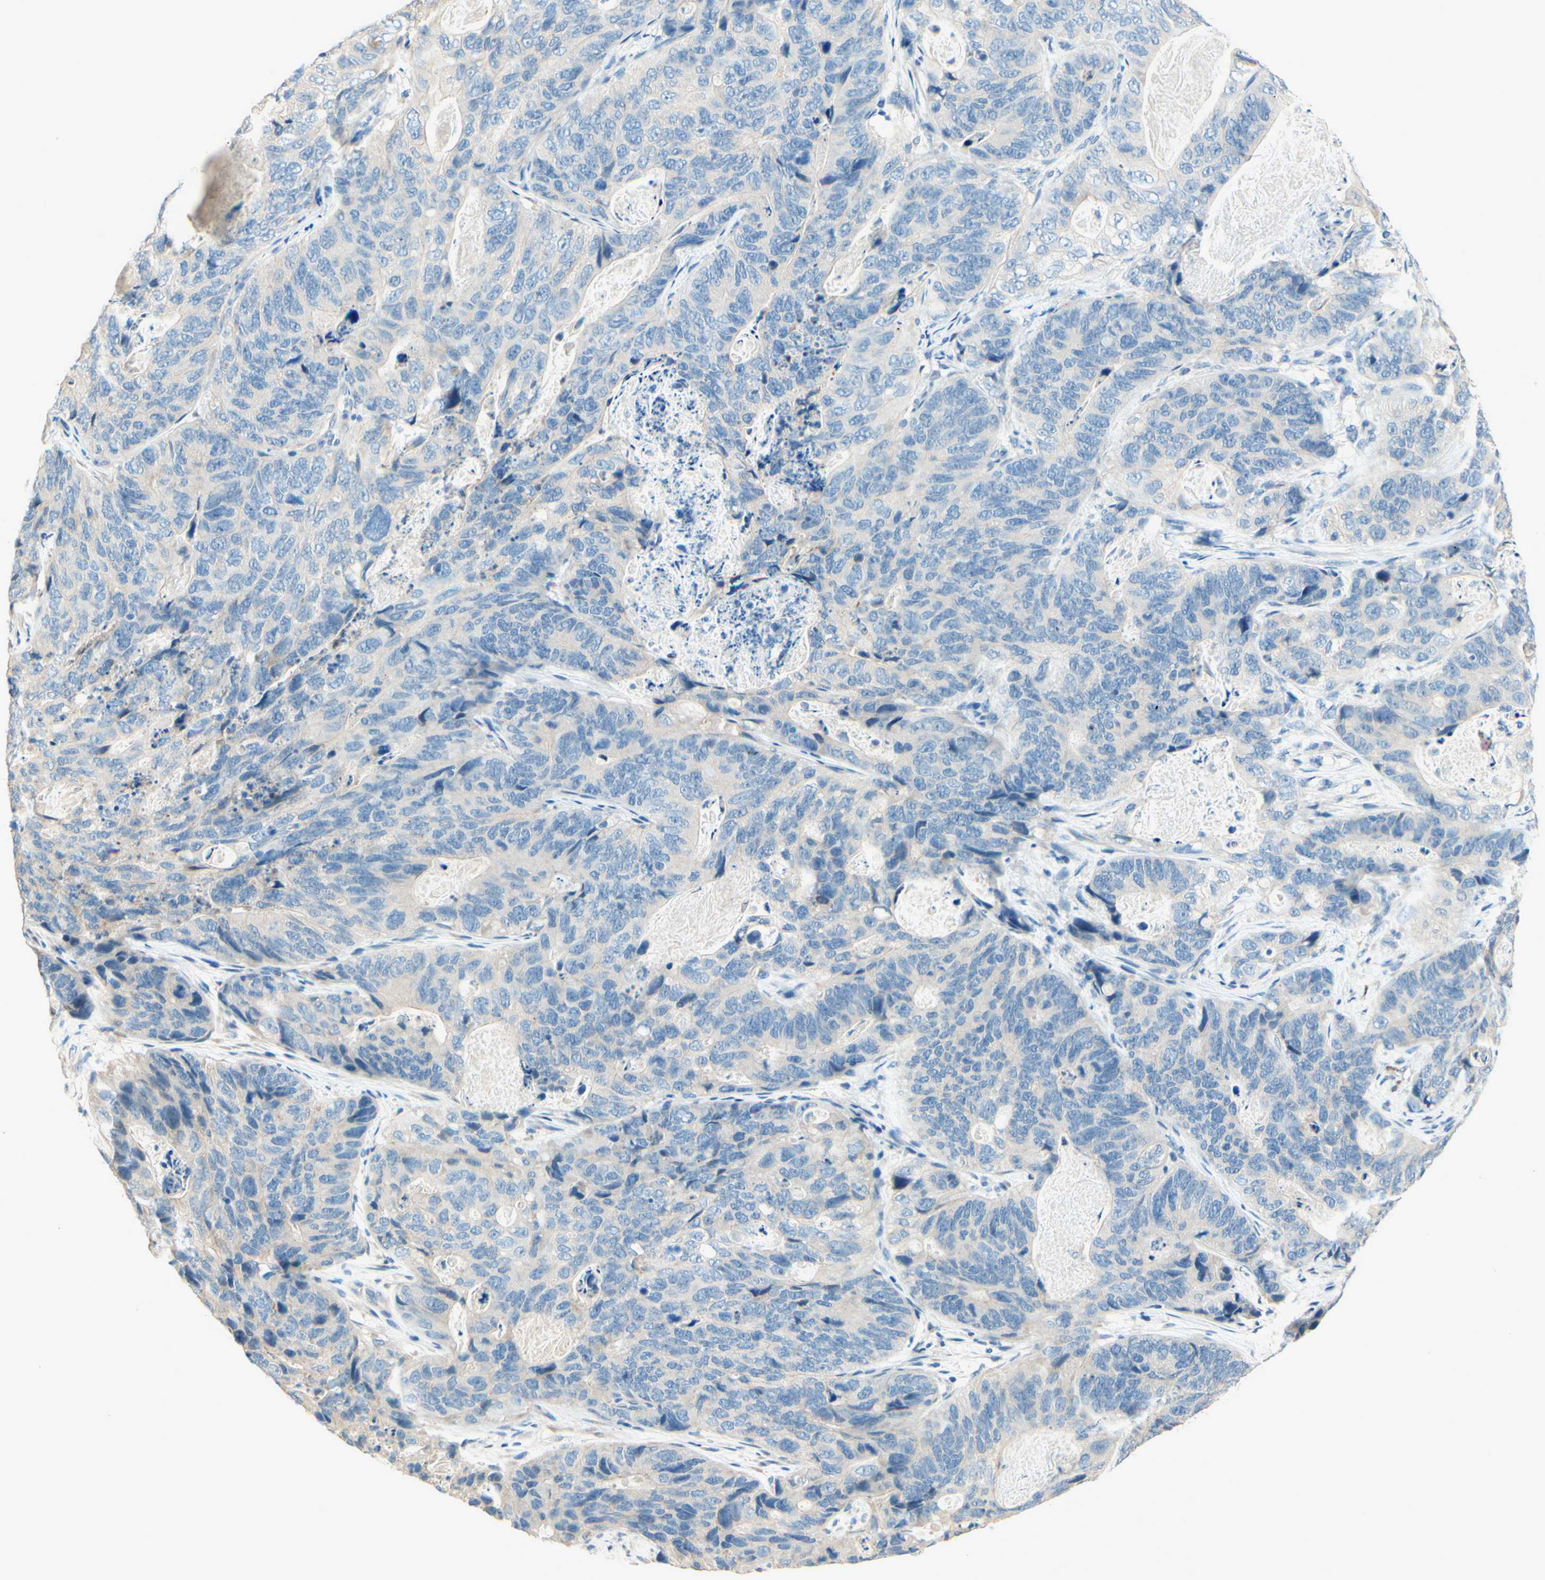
{"staining": {"intensity": "negative", "quantity": "none", "location": "none"}, "tissue": "stomach cancer", "cell_type": "Tumor cells", "image_type": "cancer", "snomed": [{"axis": "morphology", "description": "Adenocarcinoma, NOS"}, {"axis": "topography", "description": "Stomach"}], "caption": "This micrograph is of stomach cancer (adenocarcinoma) stained with immunohistochemistry to label a protein in brown with the nuclei are counter-stained blue. There is no positivity in tumor cells.", "gene": "PASD1", "patient": {"sex": "female", "age": 89}}